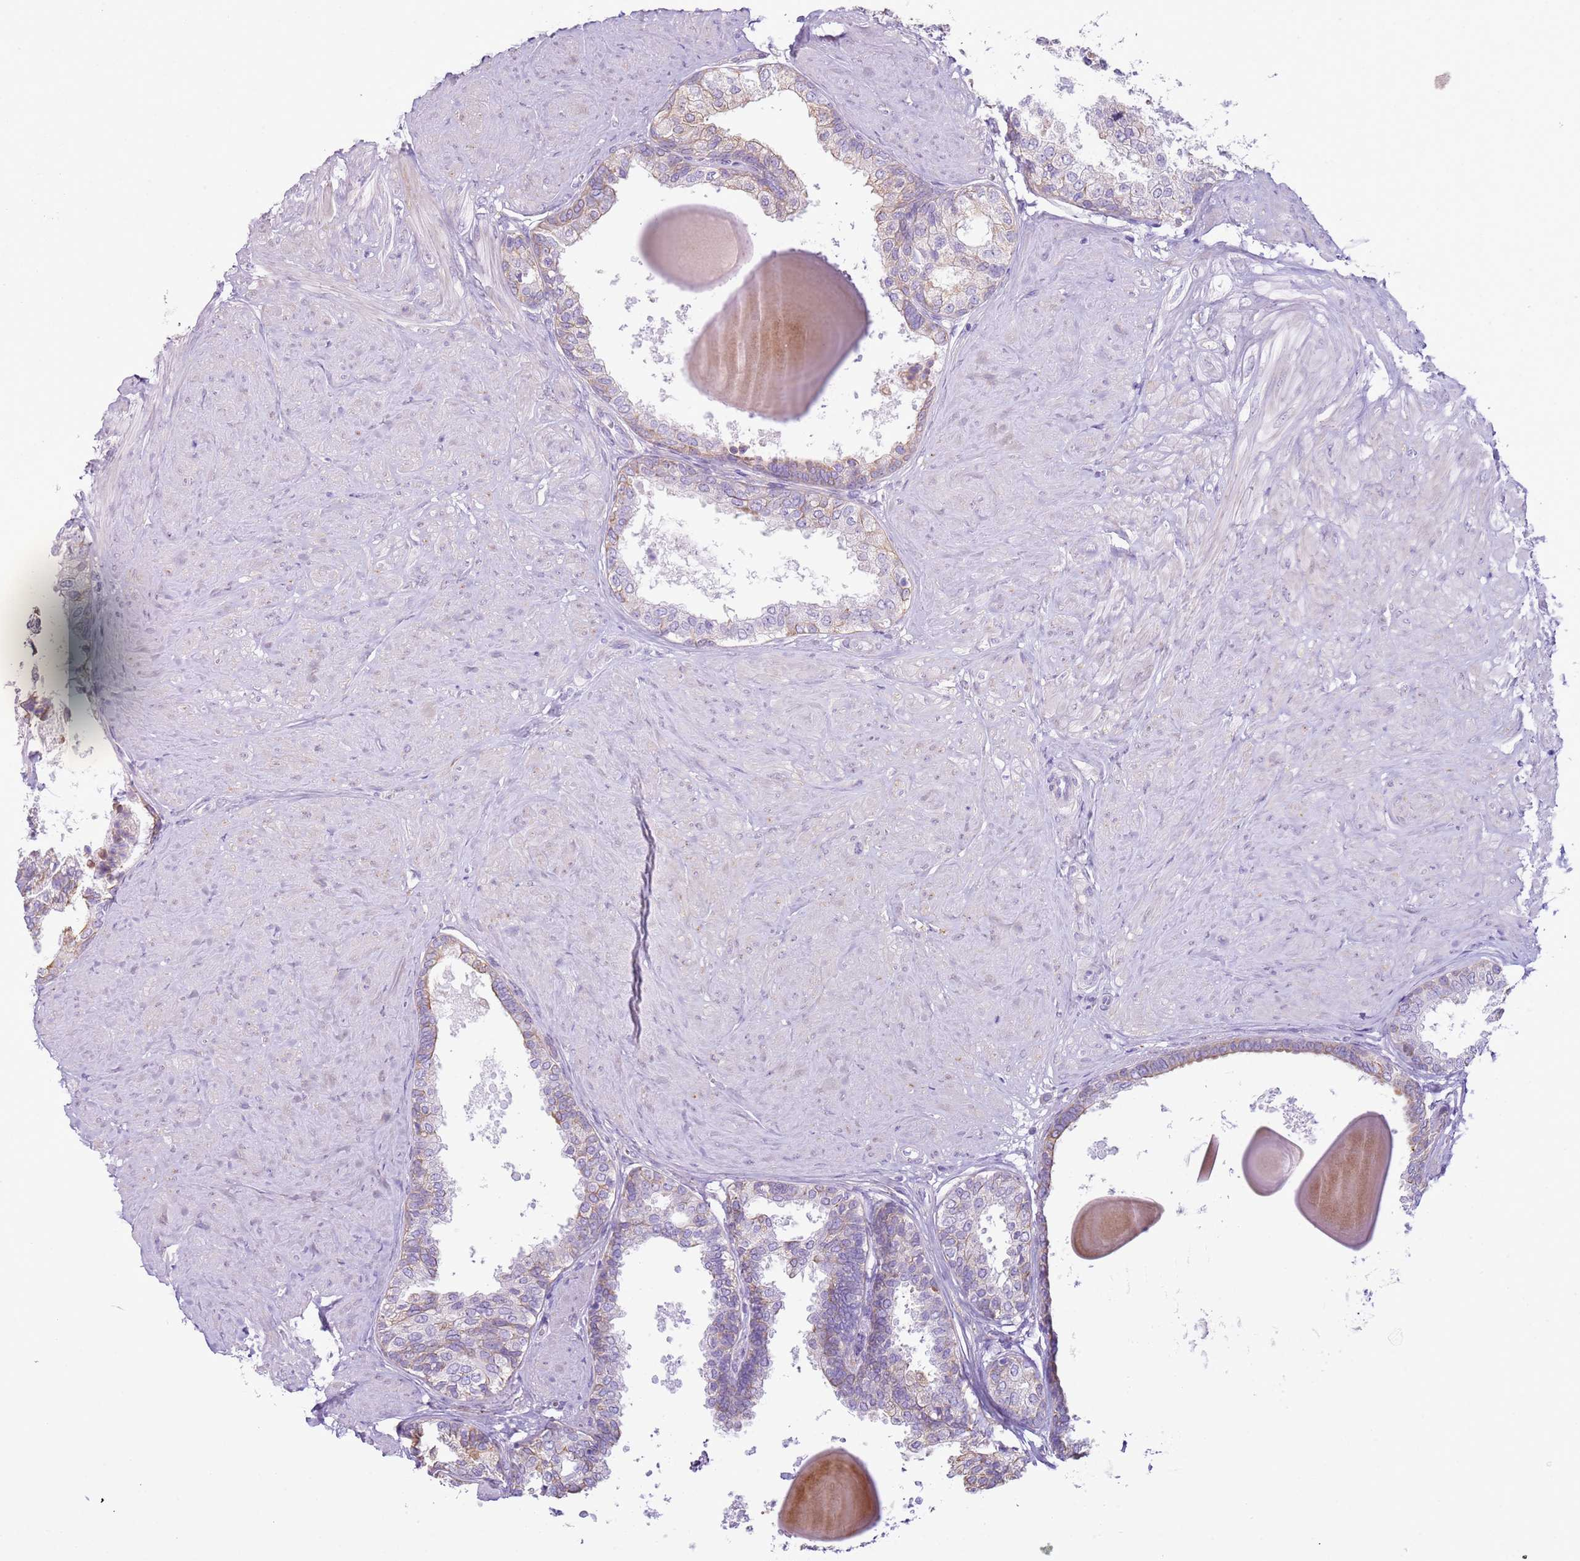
{"staining": {"intensity": "weak", "quantity": "25%-75%", "location": "cytoplasmic/membranous"}, "tissue": "prostate", "cell_type": "Glandular cells", "image_type": "normal", "snomed": [{"axis": "morphology", "description": "Normal tissue, NOS"}, {"axis": "topography", "description": "Prostate"}], "caption": "Immunohistochemical staining of normal prostate demonstrates low levels of weak cytoplasmic/membranous staining in about 25%-75% of glandular cells.", "gene": "OAF", "patient": {"sex": "male", "age": 48}}